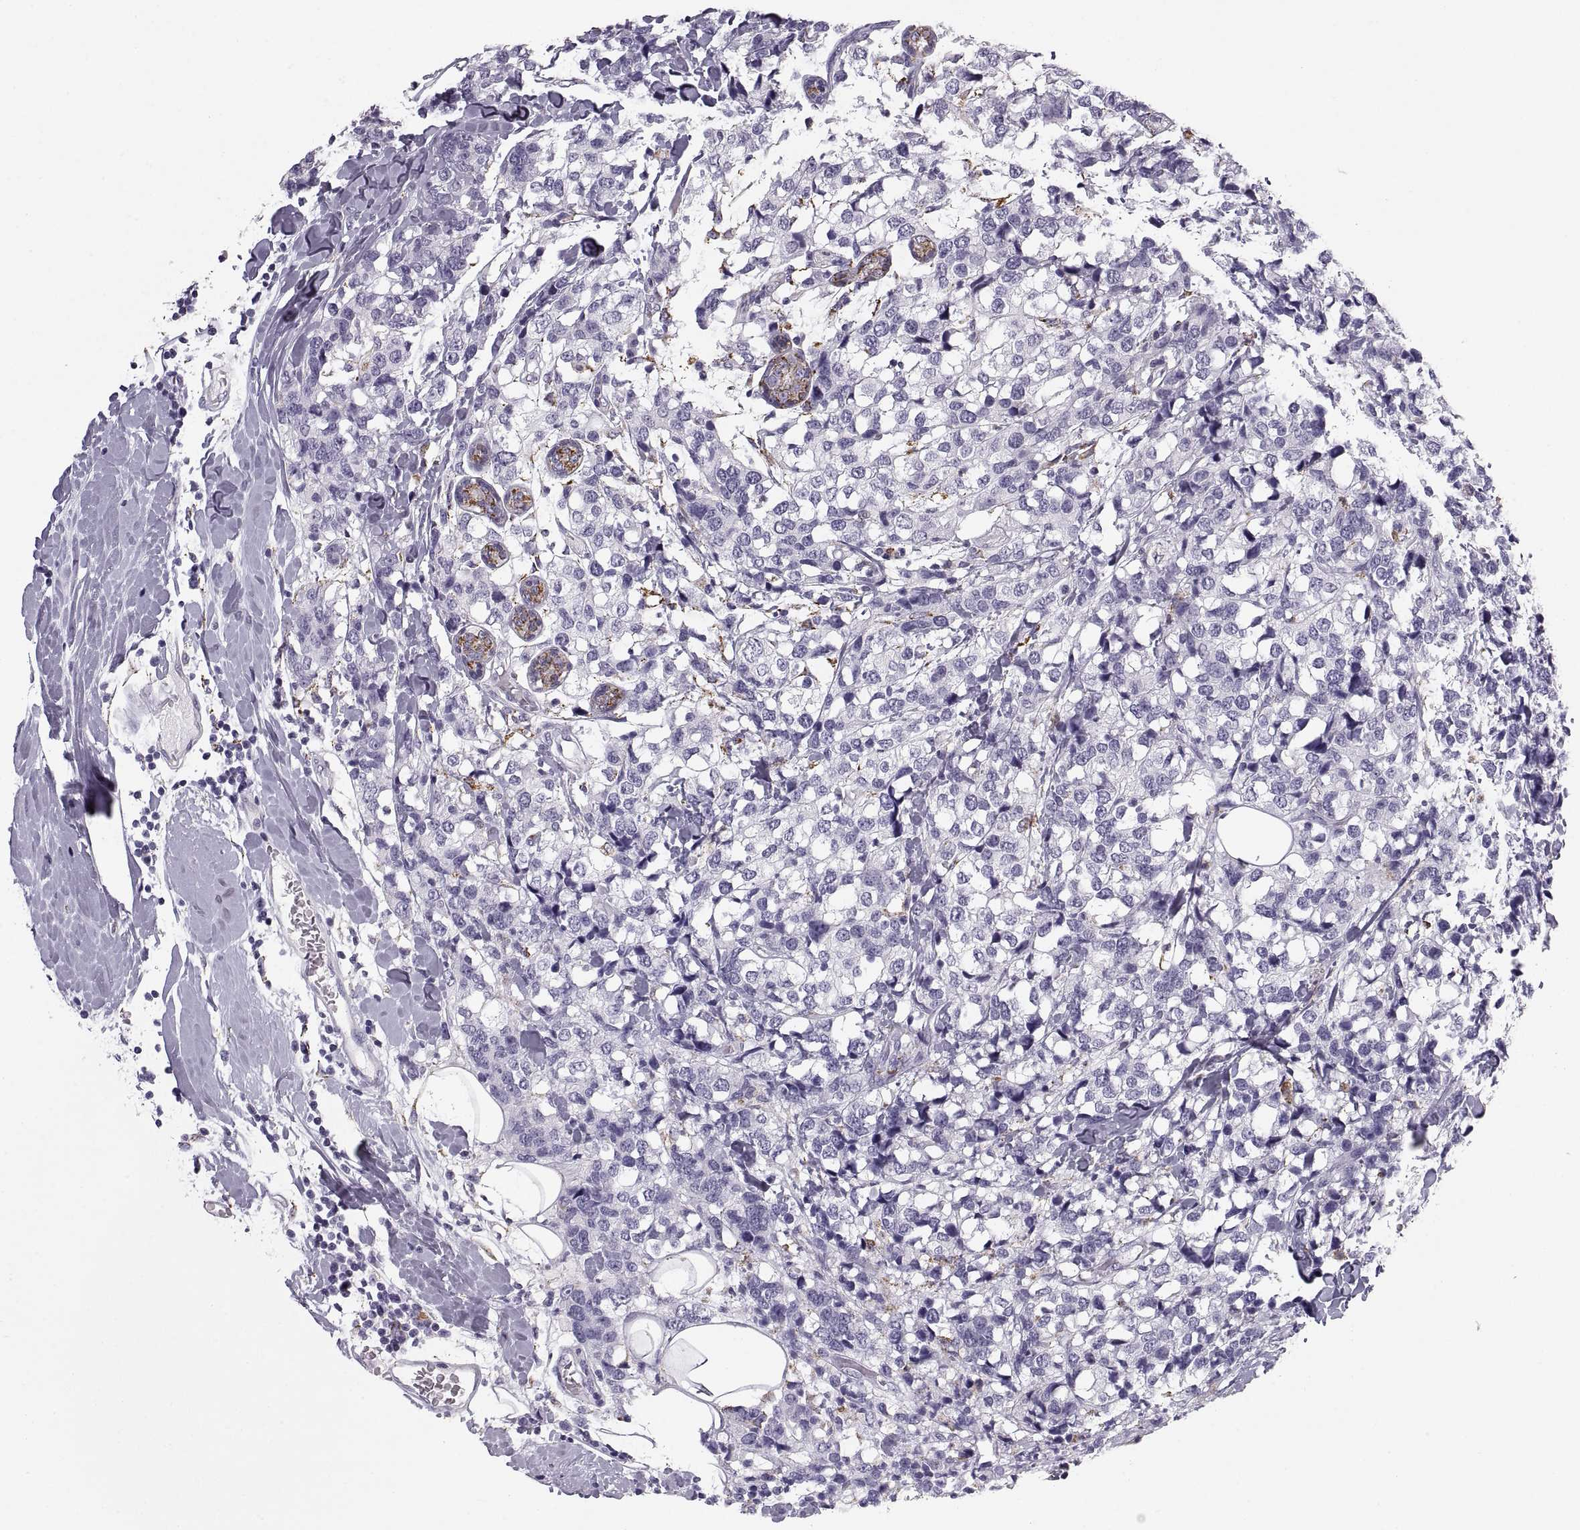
{"staining": {"intensity": "negative", "quantity": "none", "location": "none"}, "tissue": "breast cancer", "cell_type": "Tumor cells", "image_type": "cancer", "snomed": [{"axis": "morphology", "description": "Lobular carcinoma"}, {"axis": "topography", "description": "Breast"}], "caption": "High power microscopy image of an IHC photomicrograph of breast lobular carcinoma, revealing no significant staining in tumor cells. (DAB immunohistochemistry with hematoxylin counter stain).", "gene": "COL9A3", "patient": {"sex": "female", "age": 59}}